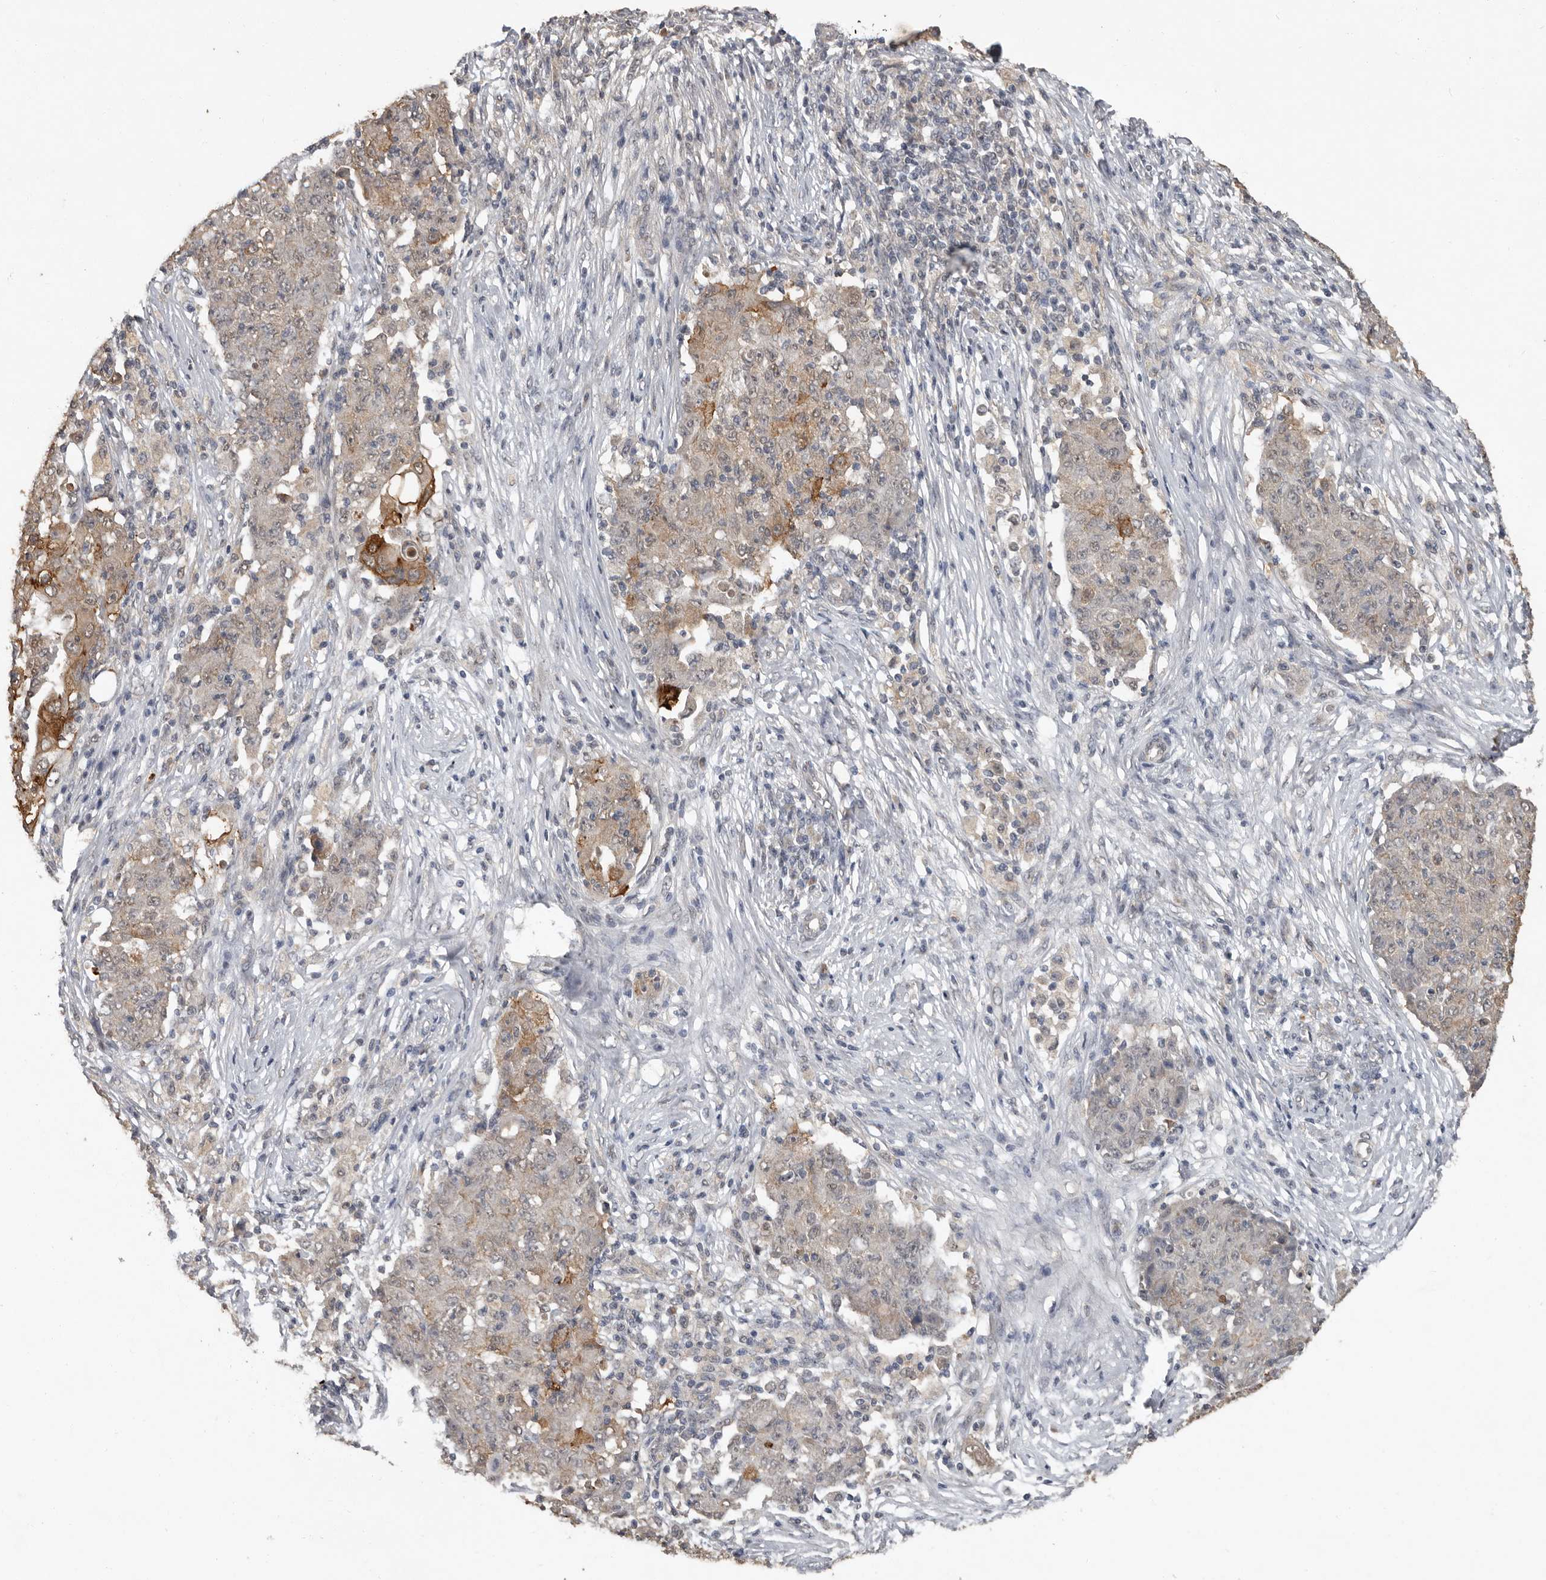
{"staining": {"intensity": "moderate", "quantity": "<25%", "location": "cytoplasmic/membranous"}, "tissue": "ovarian cancer", "cell_type": "Tumor cells", "image_type": "cancer", "snomed": [{"axis": "morphology", "description": "Carcinoma, endometroid"}, {"axis": "topography", "description": "Ovary"}], "caption": "The histopathology image demonstrates a brown stain indicating the presence of a protein in the cytoplasmic/membranous of tumor cells in ovarian cancer (endometroid carcinoma).", "gene": "MTF1", "patient": {"sex": "female", "age": 42}}